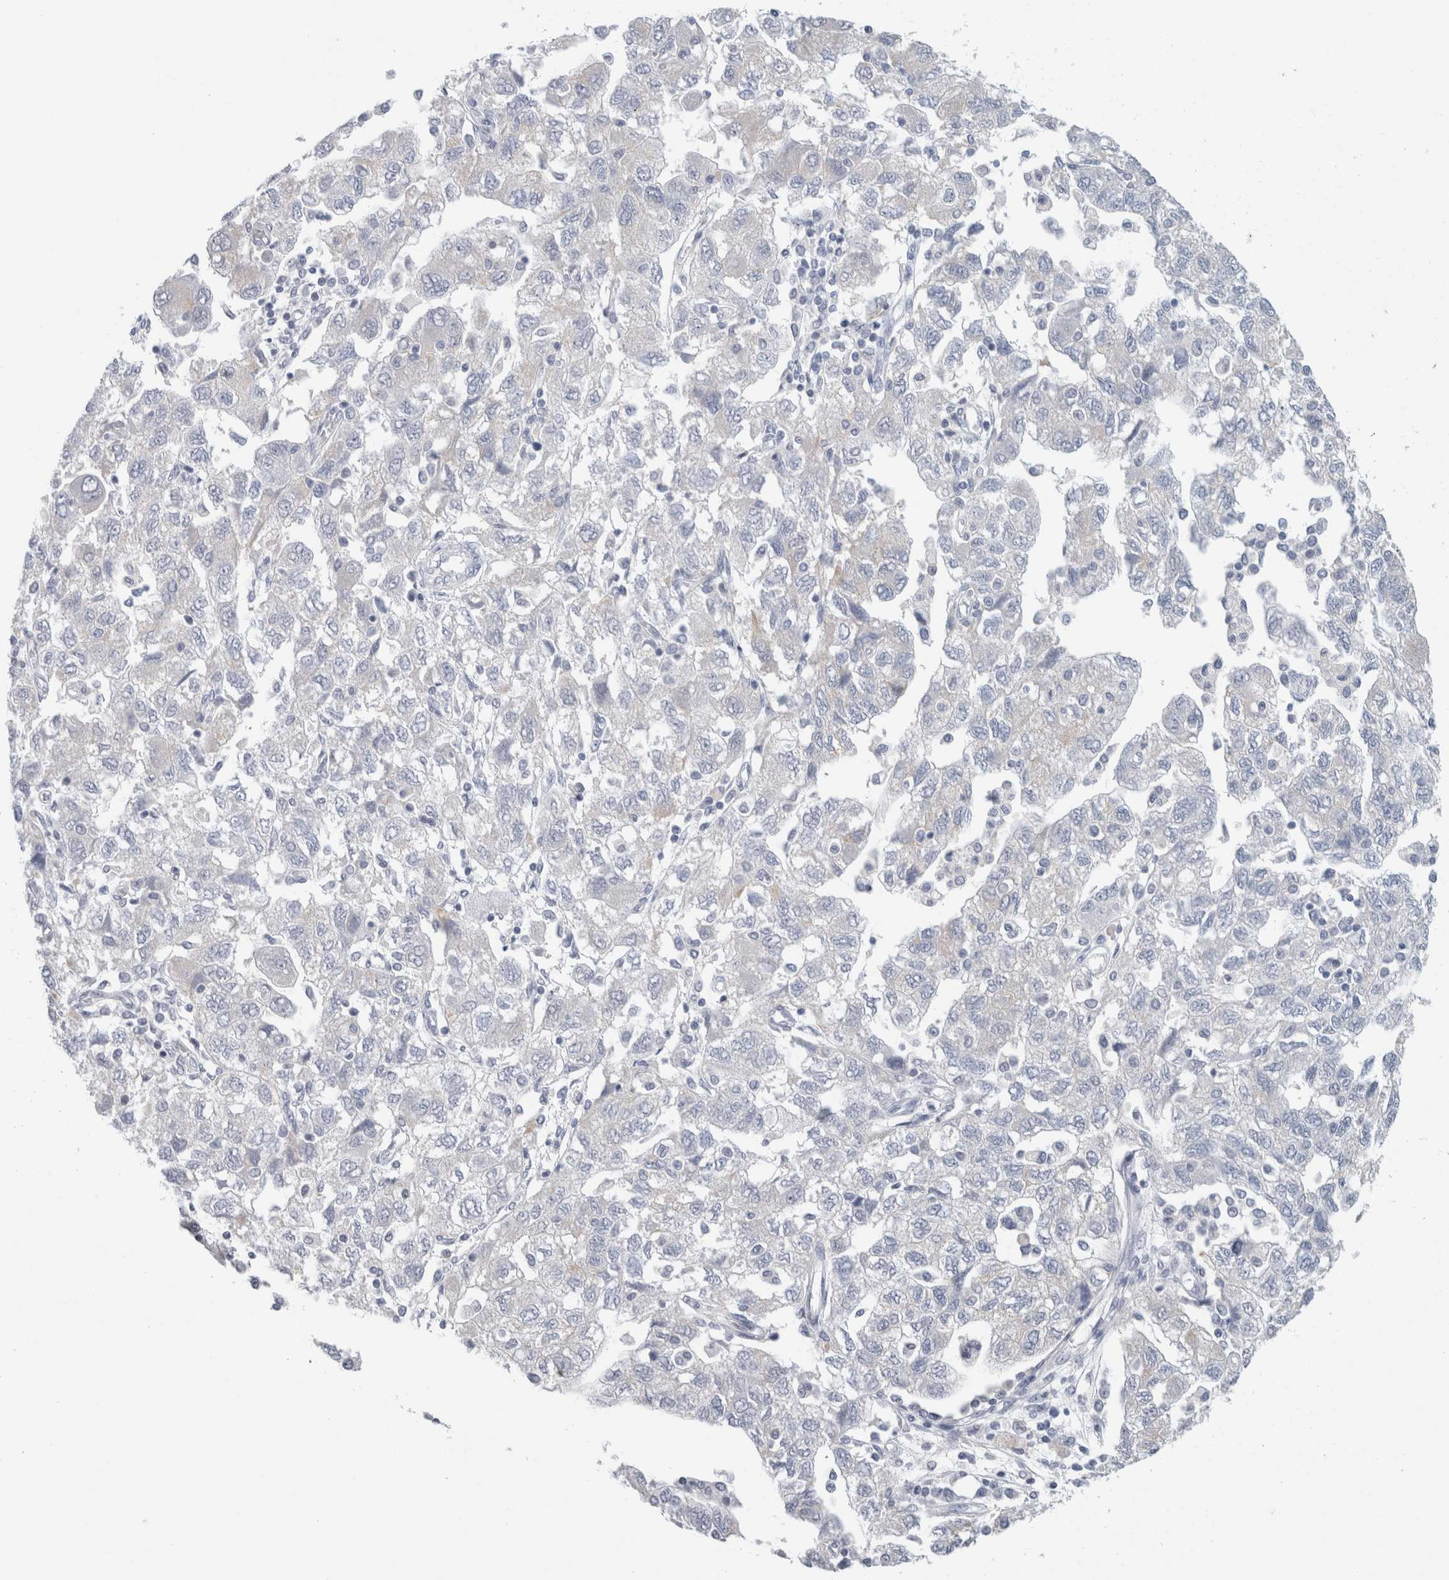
{"staining": {"intensity": "negative", "quantity": "none", "location": "none"}, "tissue": "ovarian cancer", "cell_type": "Tumor cells", "image_type": "cancer", "snomed": [{"axis": "morphology", "description": "Carcinoma, NOS"}, {"axis": "morphology", "description": "Cystadenocarcinoma, serous, NOS"}, {"axis": "topography", "description": "Ovary"}], "caption": "DAB immunohistochemical staining of carcinoma (ovarian) demonstrates no significant positivity in tumor cells.", "gene": "CASP6", "patient": {"sex": "female", "age": 69}}